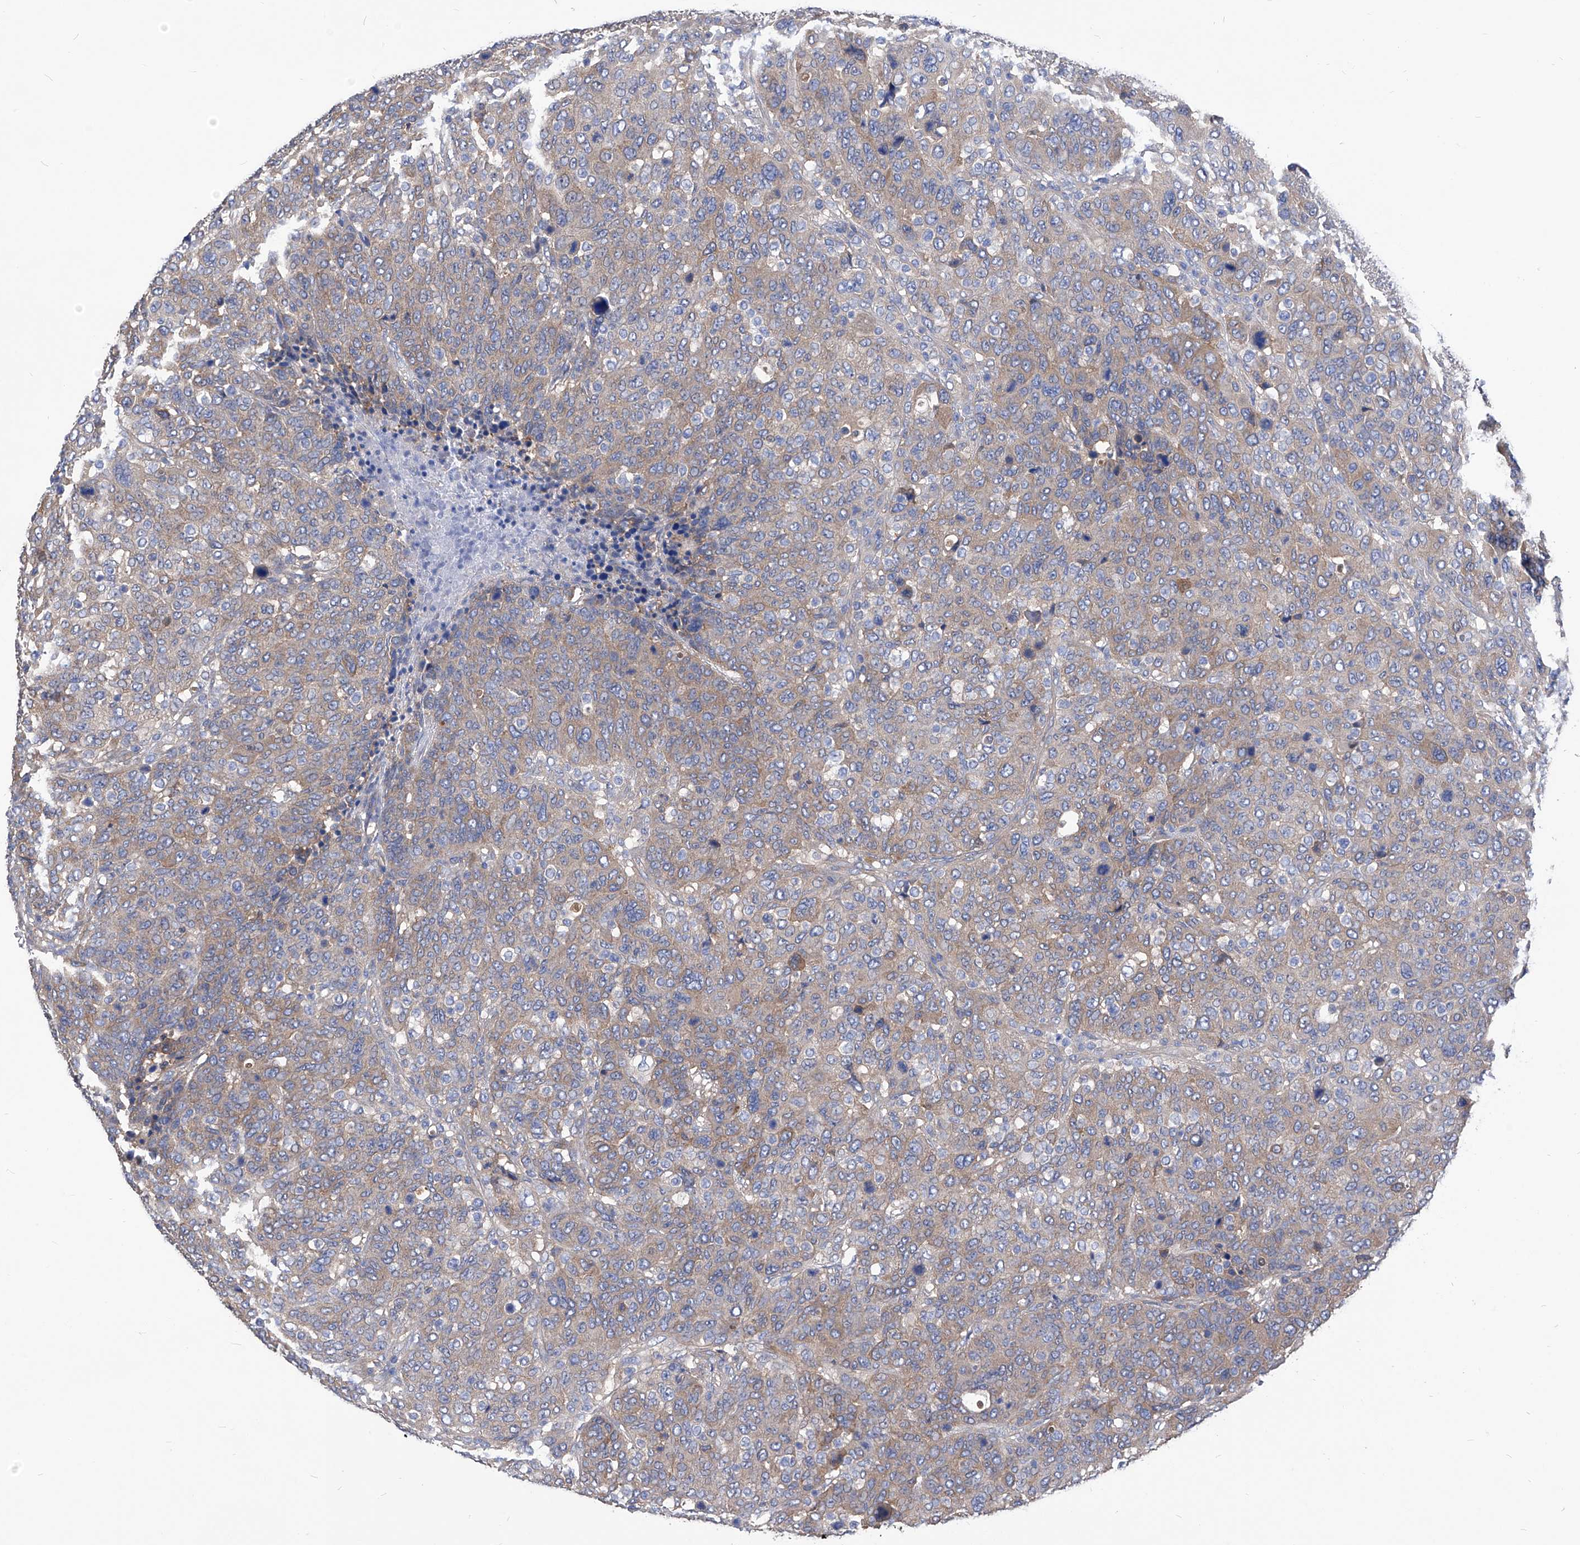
{"staining": {"intensity": "weak", "quantity": "25%-75%", "location": "cytoplasmic/membranous"}, "tissue": "breast cancer", "cell_type": "Tumor cells", "image_type": "cancer", "snomed": [{"axis": "morphology", "description": "Duct carcinoma"}, {"axis": "topography", "description": "Breast"}], "caption": "IHC of breast infiltrating ductal carcinoma displays low levels of weak cytoplasmic/membranous expression in approximately 25%-75% of tumor cells.", "gene": "XPNPEP1", "patient": {"sex": "female", "age": 37}}